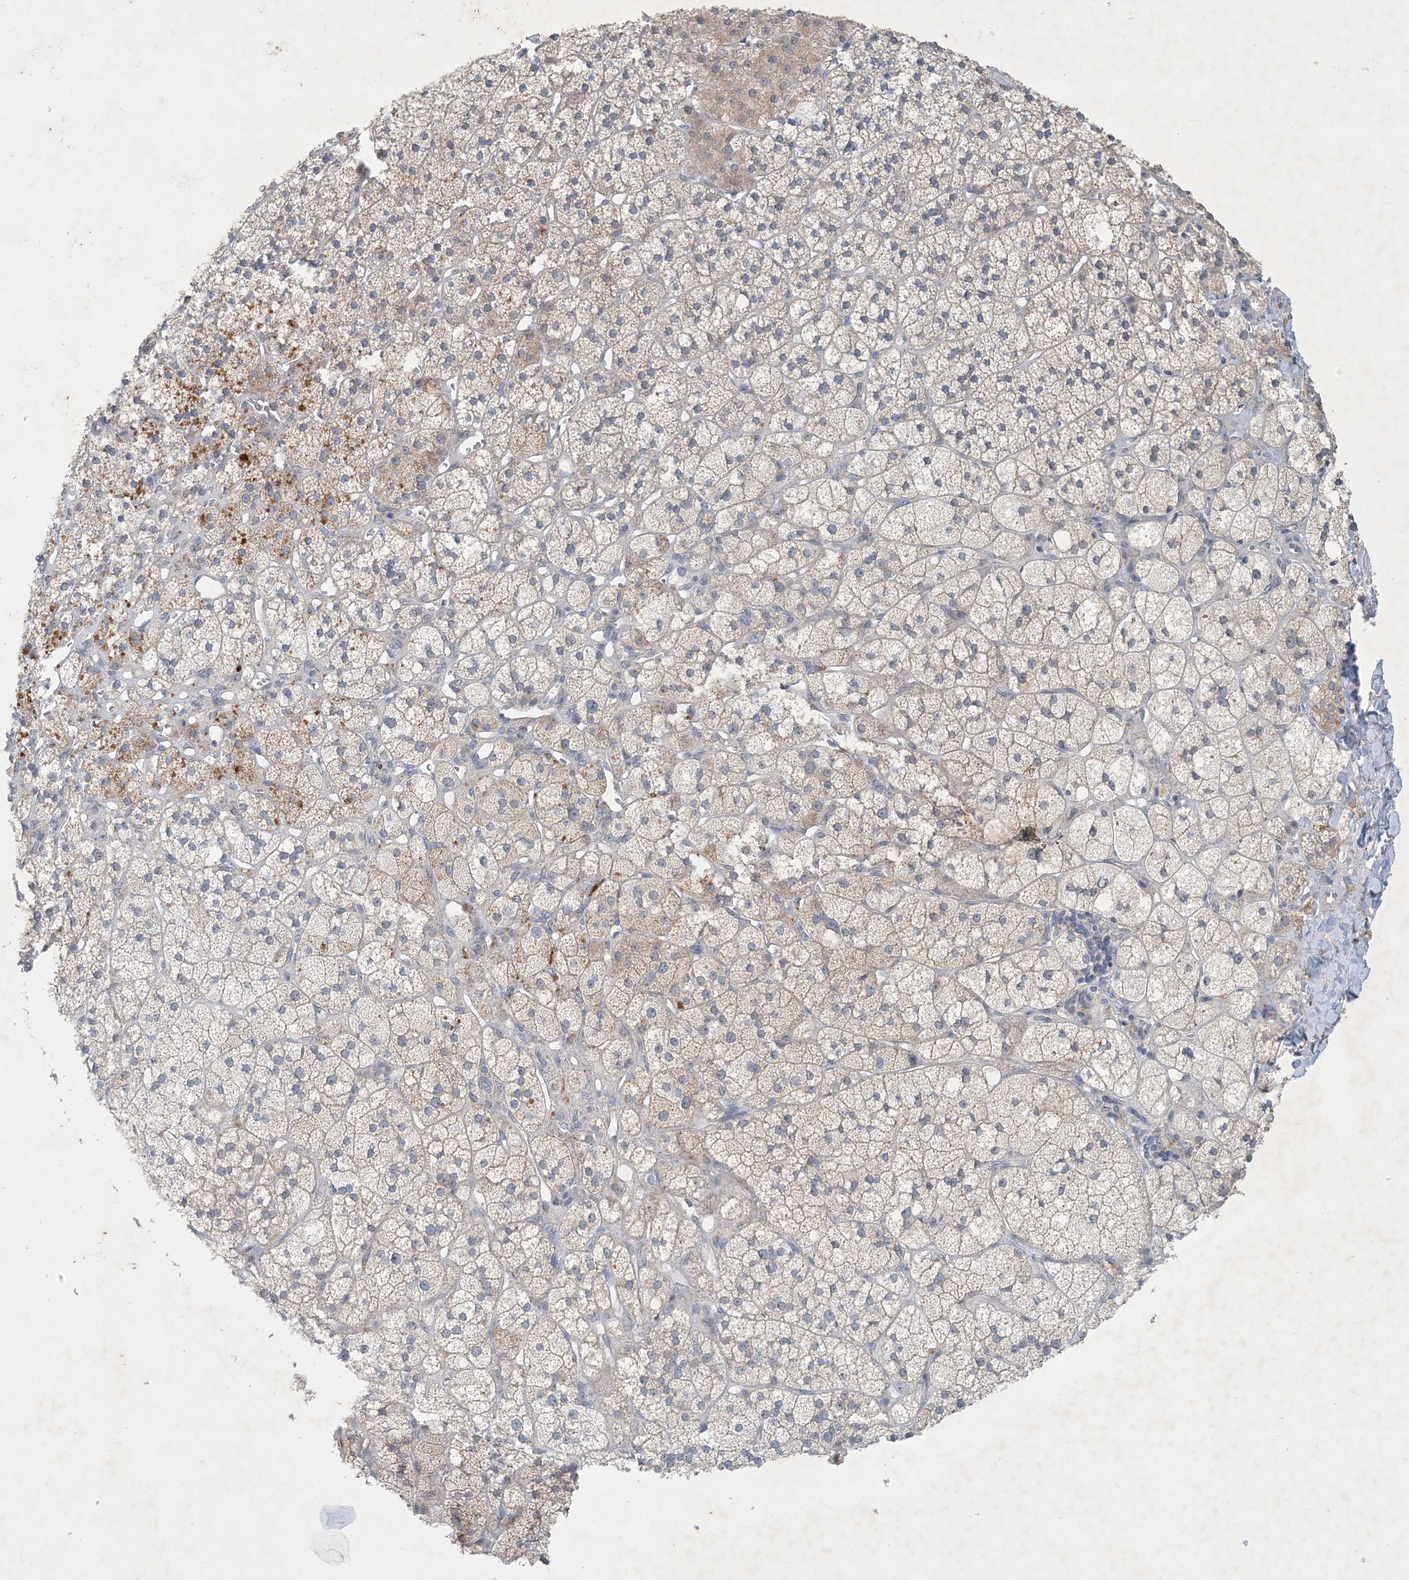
{"staining": {"intensity": "moderate", "quantity": "25%-75%", "location": "cytoplasmic/membranous"}, "tissue": "adrenal gland", "cell_type": "Glandular cells", "image_type": "normal", "snomed": [{"axis": "morphology", "description": "Normal tissue, NOS"}, {"axis": "topography", "description": "Adrenal gland"}], "caption": "Immunohistochemistry (IHC) of normal adrenal gland reveals medium levels of moderate cytoplasmic/membranous expression in about 25%-75% of glandular cells.", "gene": "CCDC14", "patient": {"sex": "male", "age": 61}}